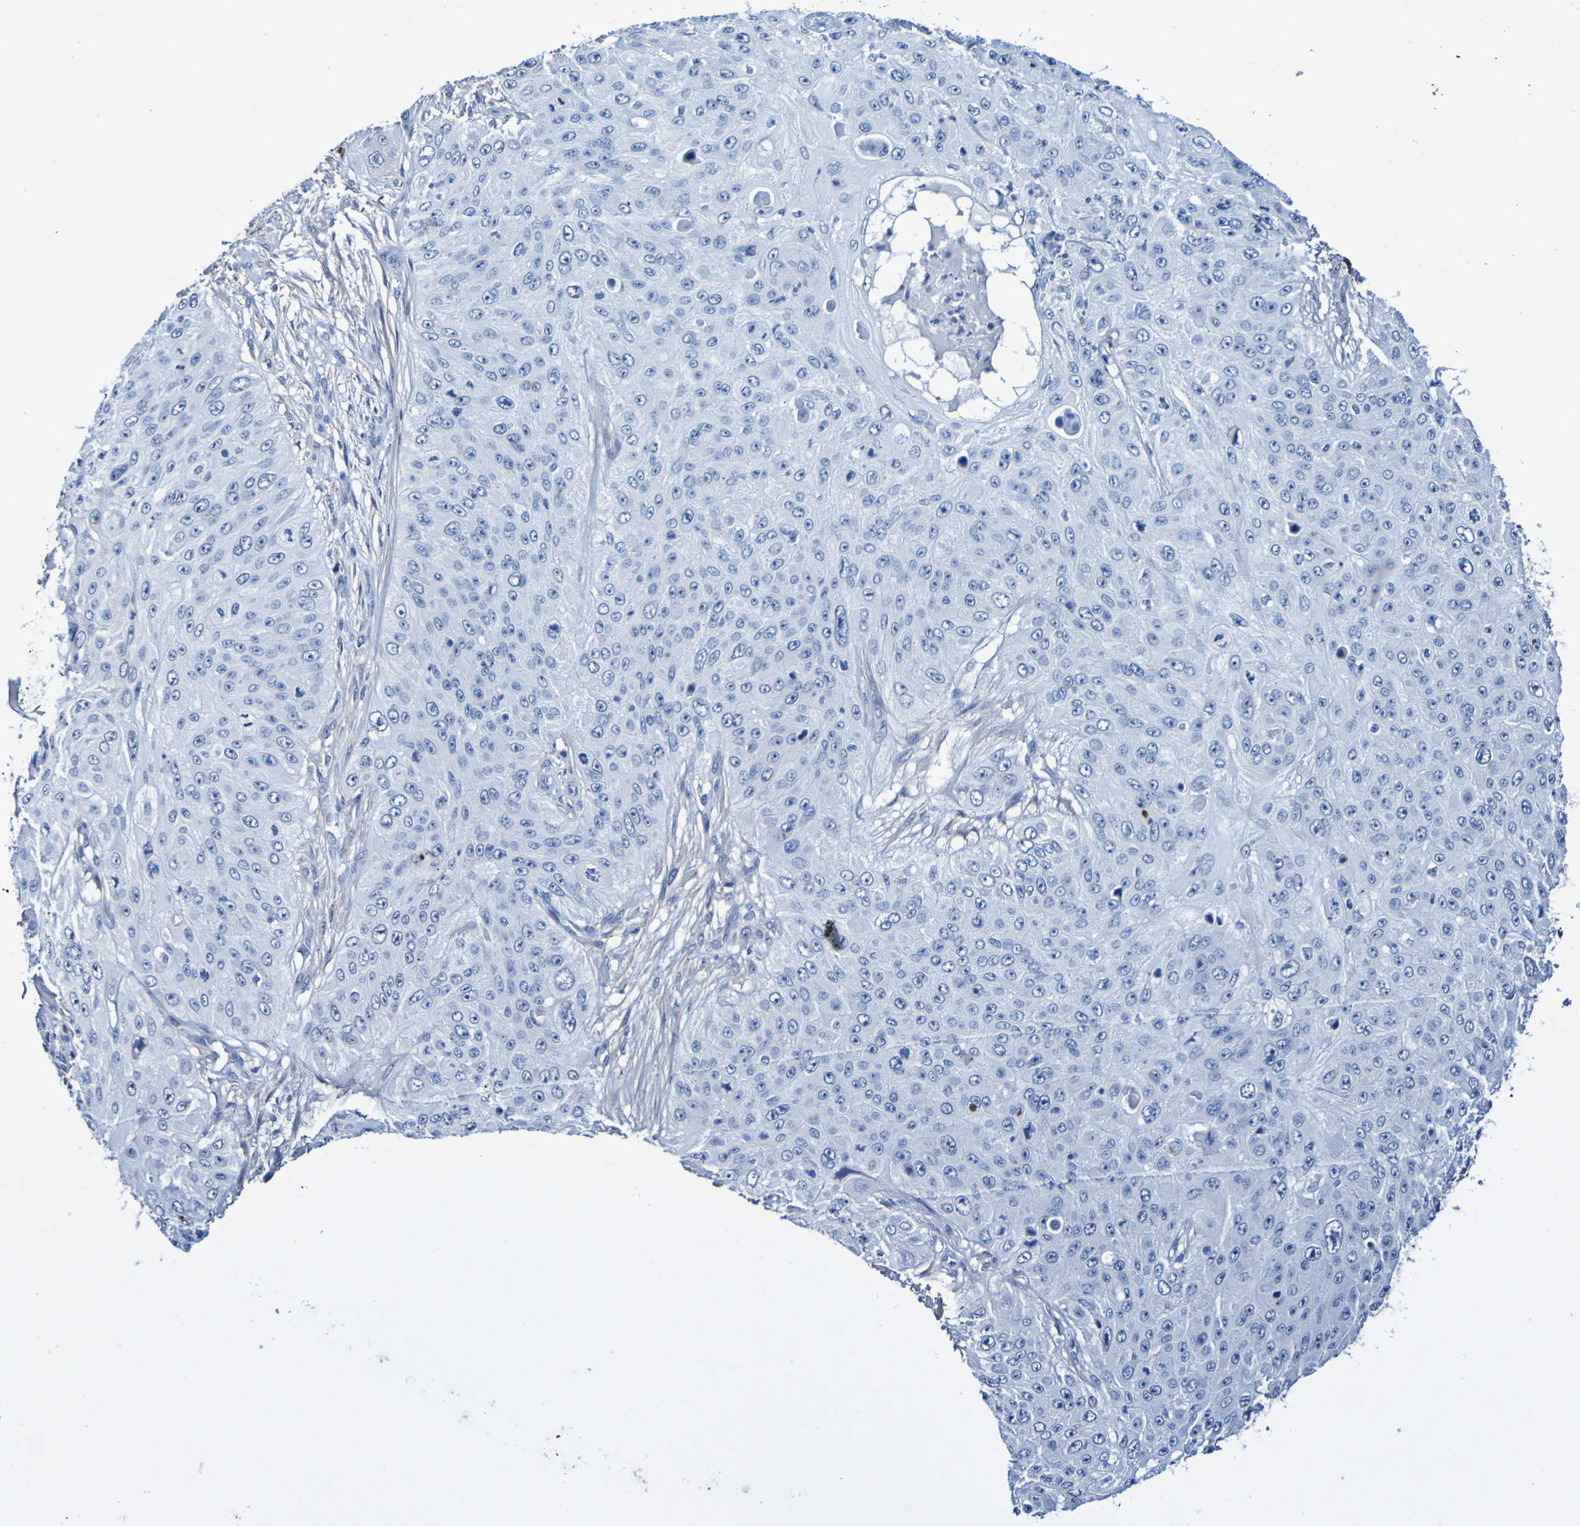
{"staining": {"intensity": "negative", "quantity": "none", "location": "none"}, "tissue": "skin cancer", "cell_type": "Tumor cells", "image_type": "cancer", "snomed": [{"axis": "morphology", "description": "Squamous cell carcinoma, NOS"}, {"axis": "topography", "description": "Skin"}], "caption": "This is an IHC image of skin cancer (squamous cell carcinoma). There is no expression in tumor cells.", "gene": "SGCB", "patient": {"sex": "female", "age": 80}}